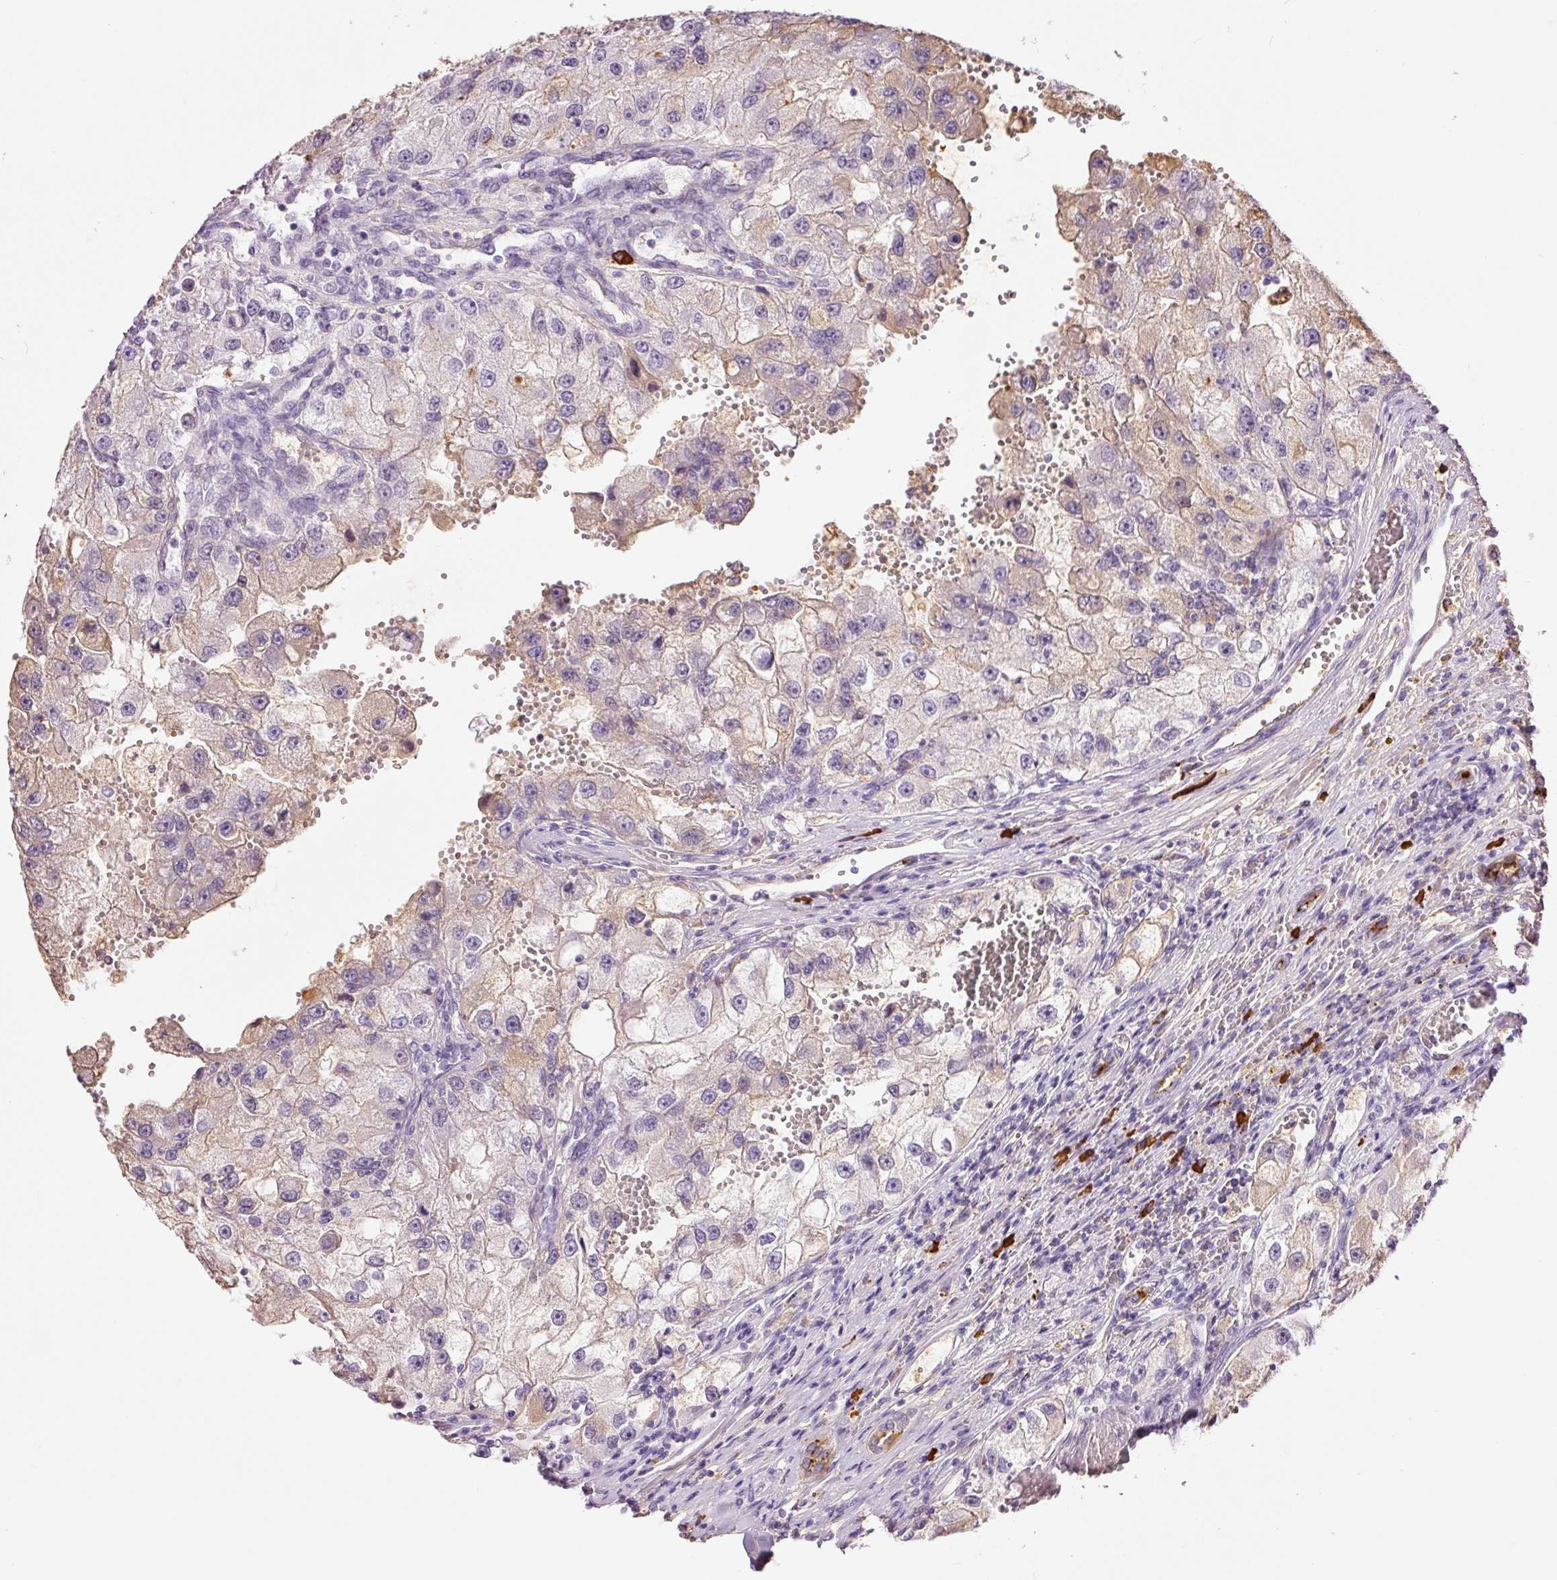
{"staining": {"intensity": "weak", "quantity": "<25%", "location": "cytoplasmic/membranous"}, "tissue": "renal cancer", "cell_type": "Tumor cells", "image_type": "cancer", "snomed": [{"axis": "morphology", "description": "Adenocarcinoma, NOS"}, {"axis": "topography", "description": "Kidney"}], "caption": "Immunohistochemical staining of human renal cancer shows no significant expression in tumor cells.", "gene": "PRPF38B", "patient": {"sex": "male", "age": 63}}